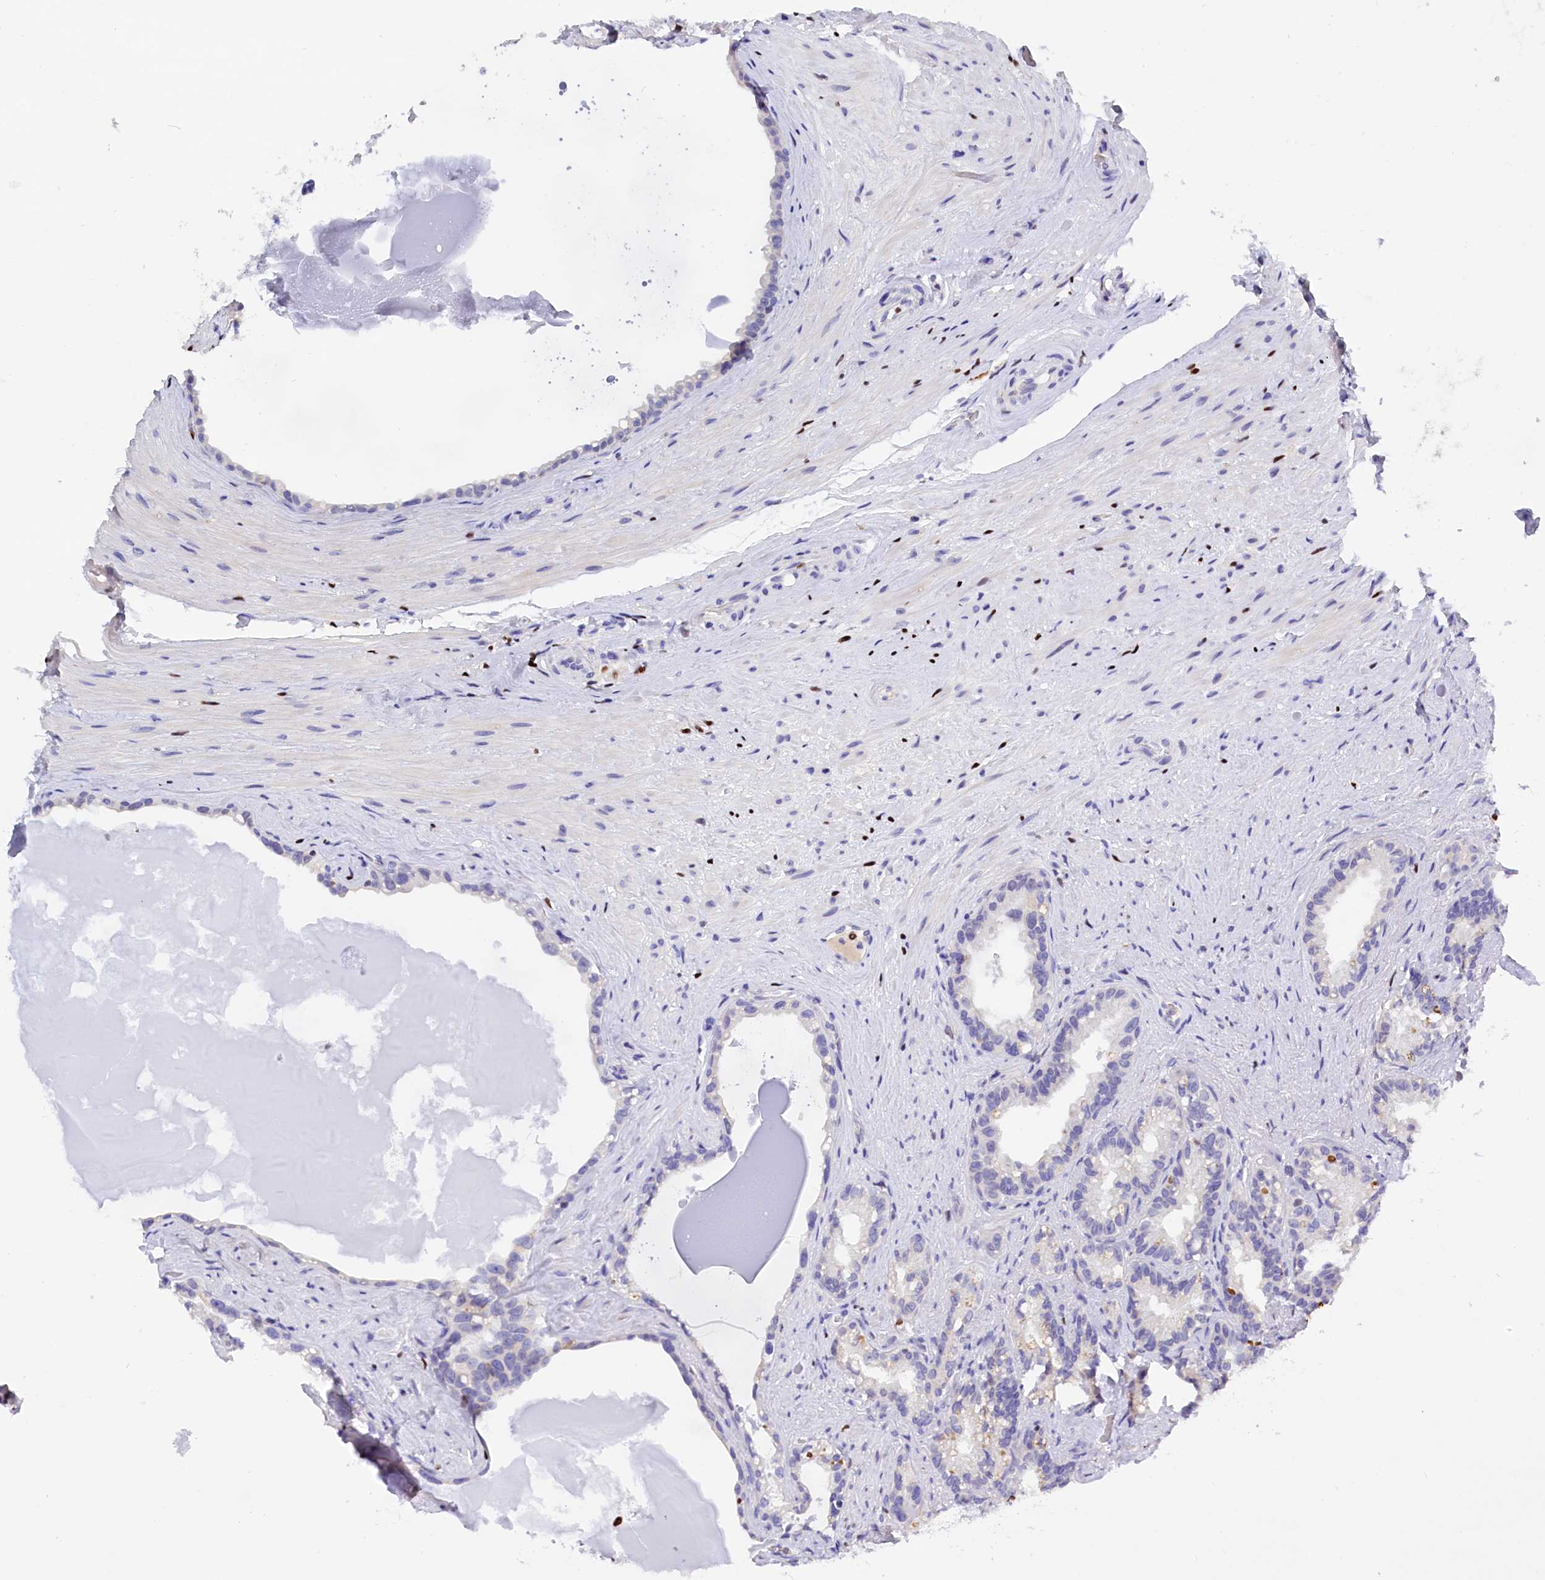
{"staining": {"intensity": "negative", "quantity": "none", "location": "none"}, "tissue": "seminal vesicle", "cell_type": "Glandular cells", "image_type": "normal", "snomed": [{"axis": "morphology", "description": "Normal tissue, NOS"}, {"axis": "topography", "description": "Prostate"}, {"axis": "topography", "description": "Seminal veicle"}], "caption": "This is an immunohistochemistry (IHC) photomicrograph of benign human seminal vesicle. There is no expression in glandular cells.", "gene": "BTBD9", "patient": {"sex": "male", "age": 79}}